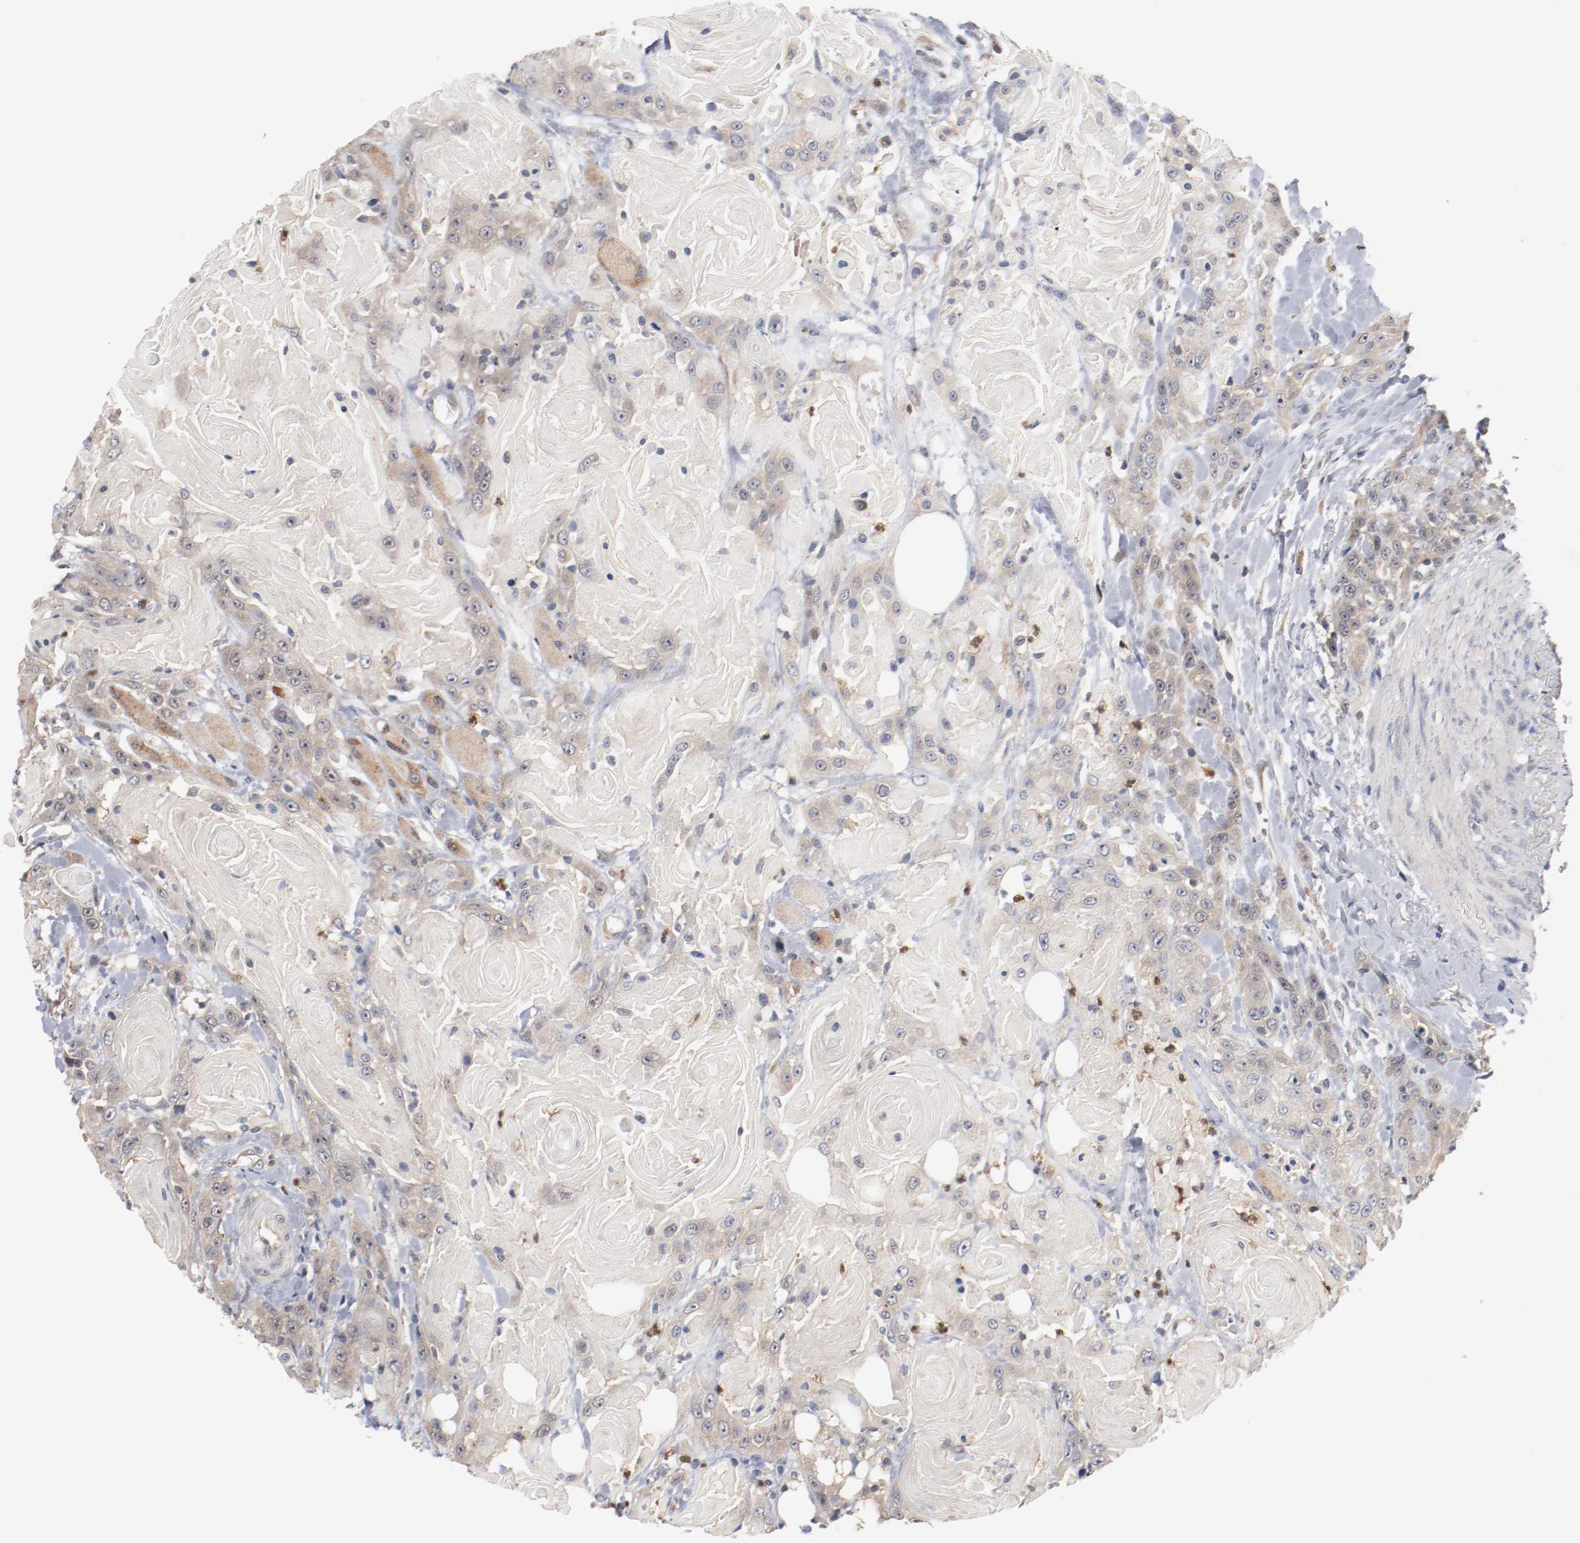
{"staining": {"intensity": "weak", "quantity": ">75%", "location": "cytoplasmic/membranous"}, "tissue": "head and neck cancer", "cell_type": "Tumor cells", "image_type": "cancer", "snomed": [{"axis": "morphology", "description": "Squamous cell carcinoma, NOS"}, {"axis": "topography", "description": "Head-Neck"}], "caption": "A brown stain shows weak cytoplasmic/membranous positivity of a protein in human head and neck cancer tumor cells. The staining is performed using DAB (3,3'-diaminobenzidine) brown chromogen to label protein expression. The nuclei are counter-stained blue using hematoxylin.", "gene": "RNASE11", "patient": {"sex": "female", "age": 84}}